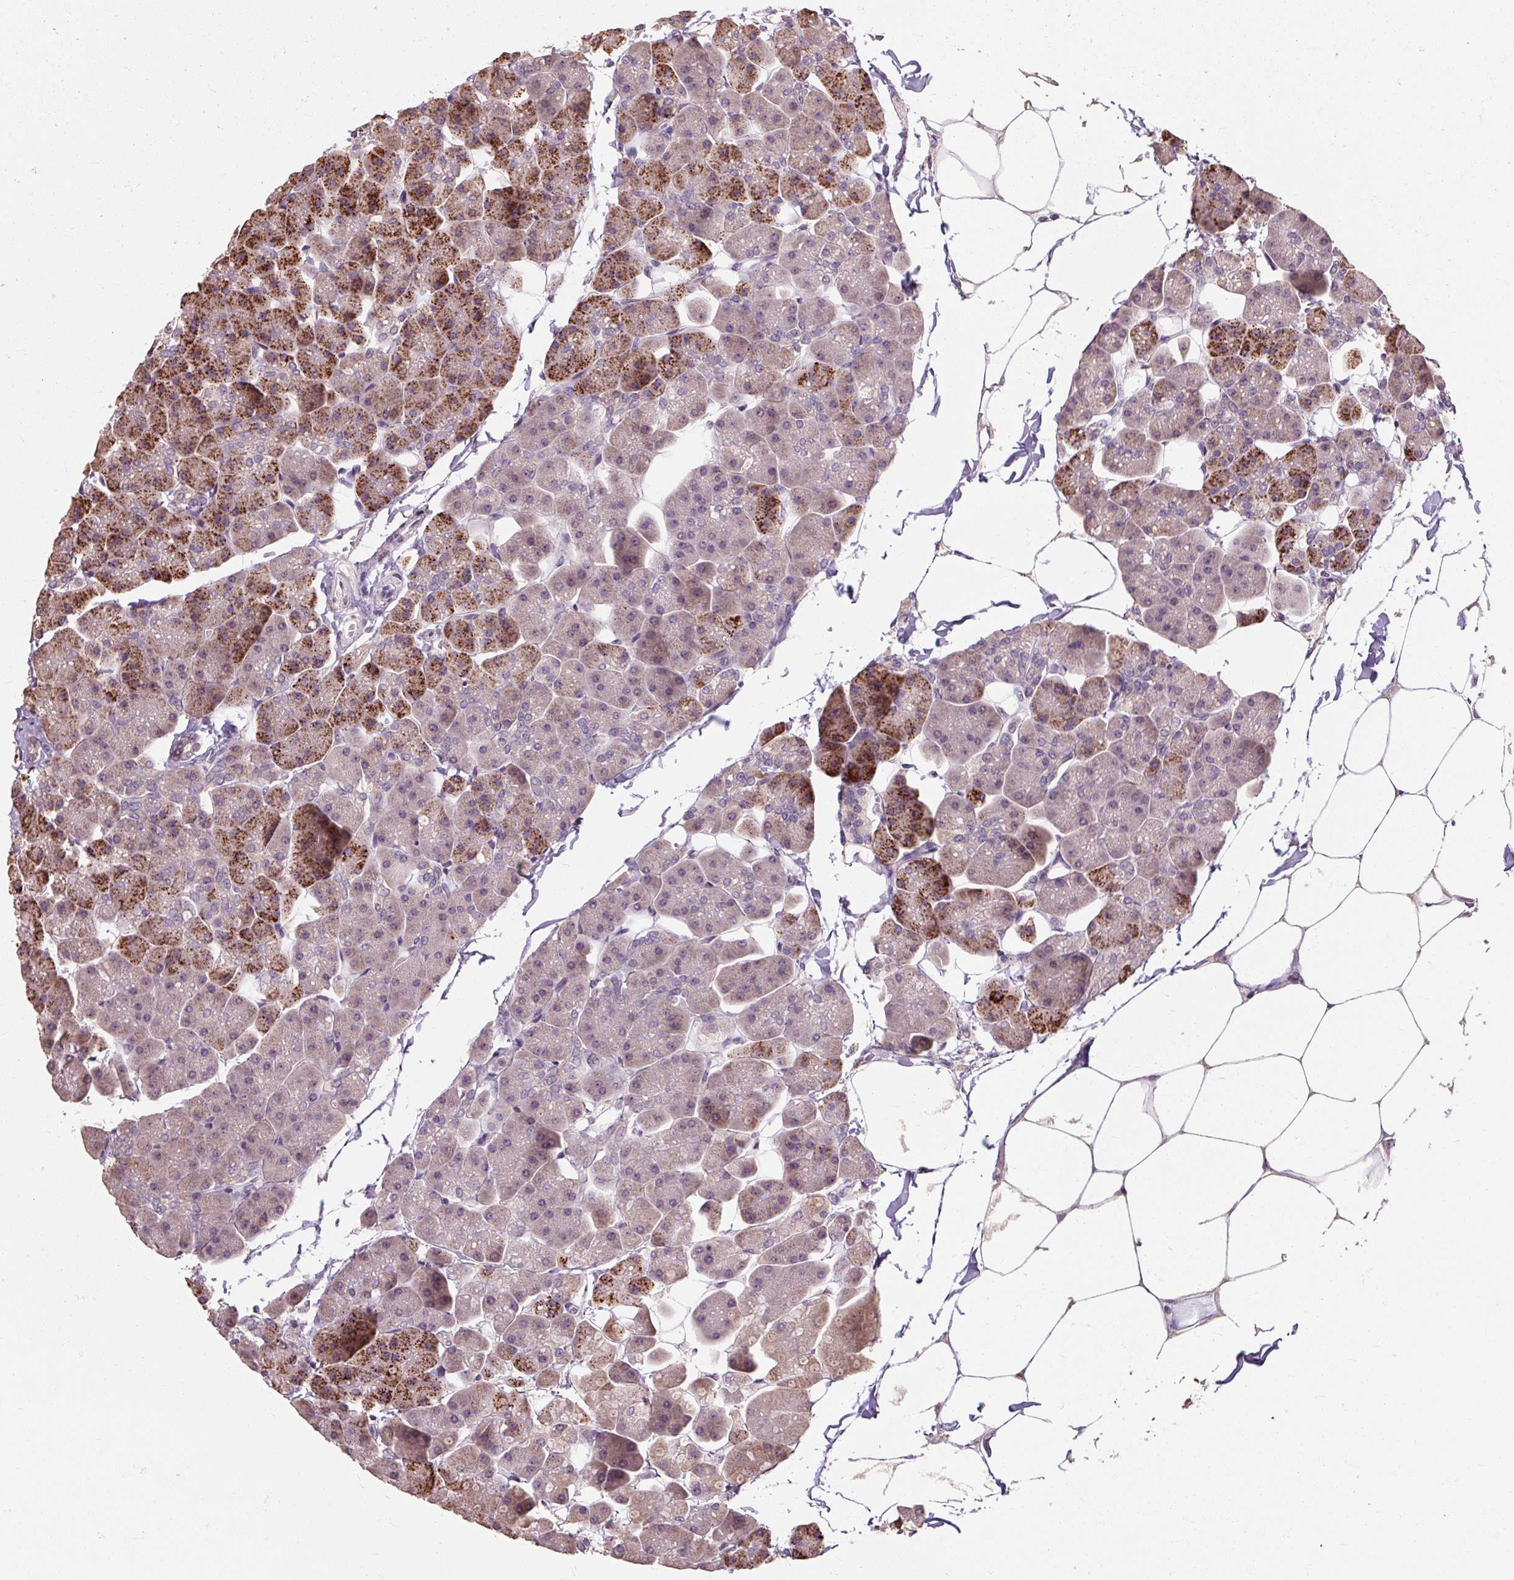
{"staining": {"intensity": "strong", "quantity": "25%-75%", "location": "cytoplasmic/membranous"}, "tissue": "pancreas", "cell_type": "Exocrine glandular cells", "image_type": "normal", "snomed": [{"axis": "morphology", "description": "Normal tissue, NOS"}, {"axis": "topography", "description": "Pancreas"}], "caption": "Immunohistochemical staining of benign human pancreas demonstrates high levels of strong cytoplasmic/membranous positivity in approximately 25%-75% of exocrine glandular cells.", "gene": "CFAP65", "patient": {"sex": "male", "age": 35}}